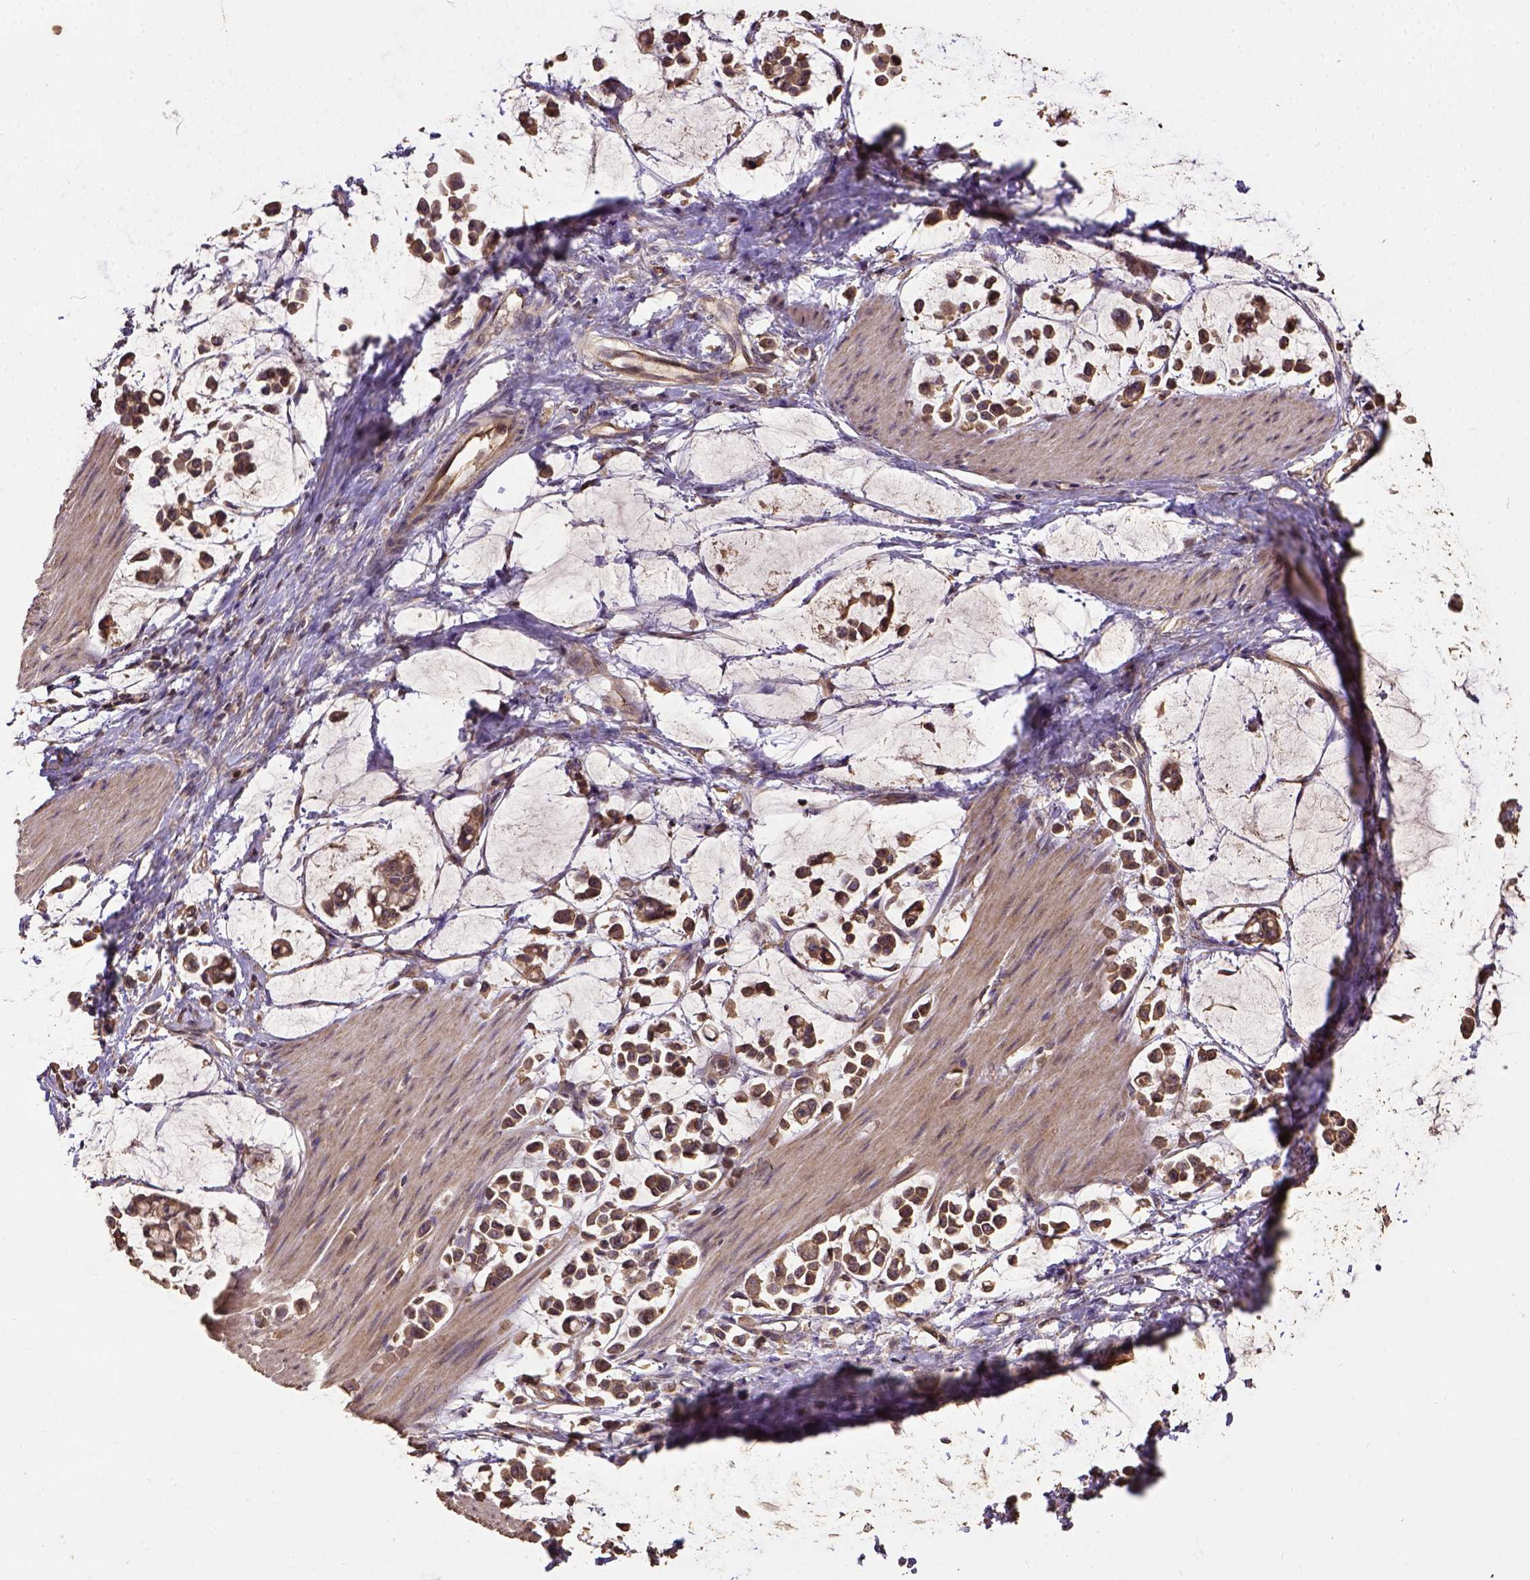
{"staining": {"intensity": "moderate", "quantity": "25%-75%", "location": "cytoplasmic/membranous"}, "tissue": "stomach cancer", "cell_type": "Tumor cells", "image_type": "cancer", "snomed": [{"axis": "morphology", "description": "Adenocarcinoma, NOS"}, {"axis": "topography", "description": "Stomach"}], "caption": "A brown stain shows moderate cytoplasmic/membranous positivity of a protein in stomach adenocarcinoma tumor cells.", "gene": "ATP1B3", "patient": {"sex": "male", "age": 82}}